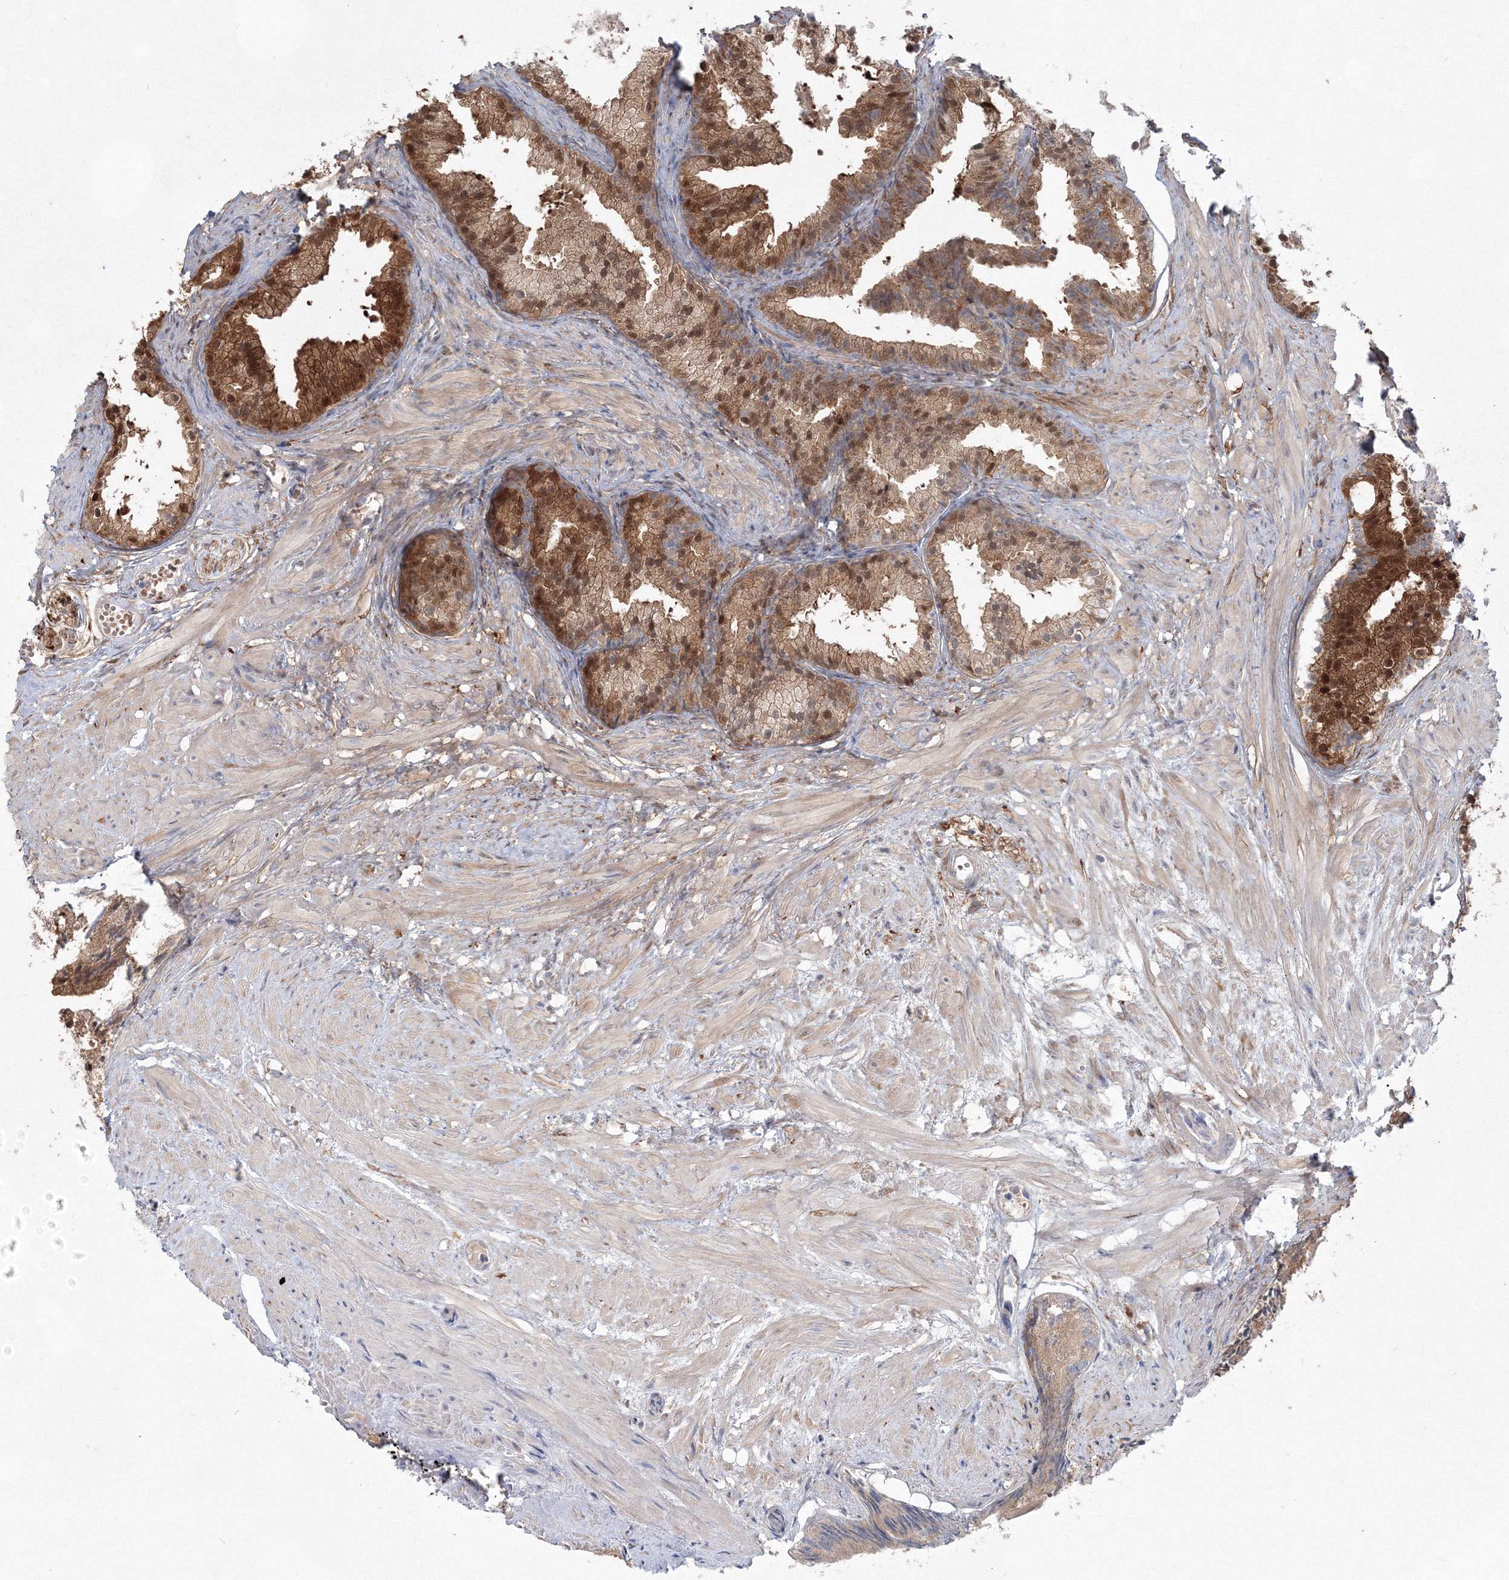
{"staining": {"intensity": "strong", "quantity": ">75%", "location": "cytoplasmic/membranous"}, "tissue": "prostate cancer", "cell_type": "Tumor cells", "image_type": "cancer", "snomed": [{"axis": "morphology", "description": "Adenocarcinoma, Medium grade"}, {"axis": "topography", "description": "Prostate"}], "caption": "Protein staining demonstrates strong cytoplasmic/membranous positivity in about >75% of tumor cells in prostate cancer (adenocarcinoma (medium-grade)).", "gene": "MKRN2", "patient": {"sex": "male", "age": 88}}